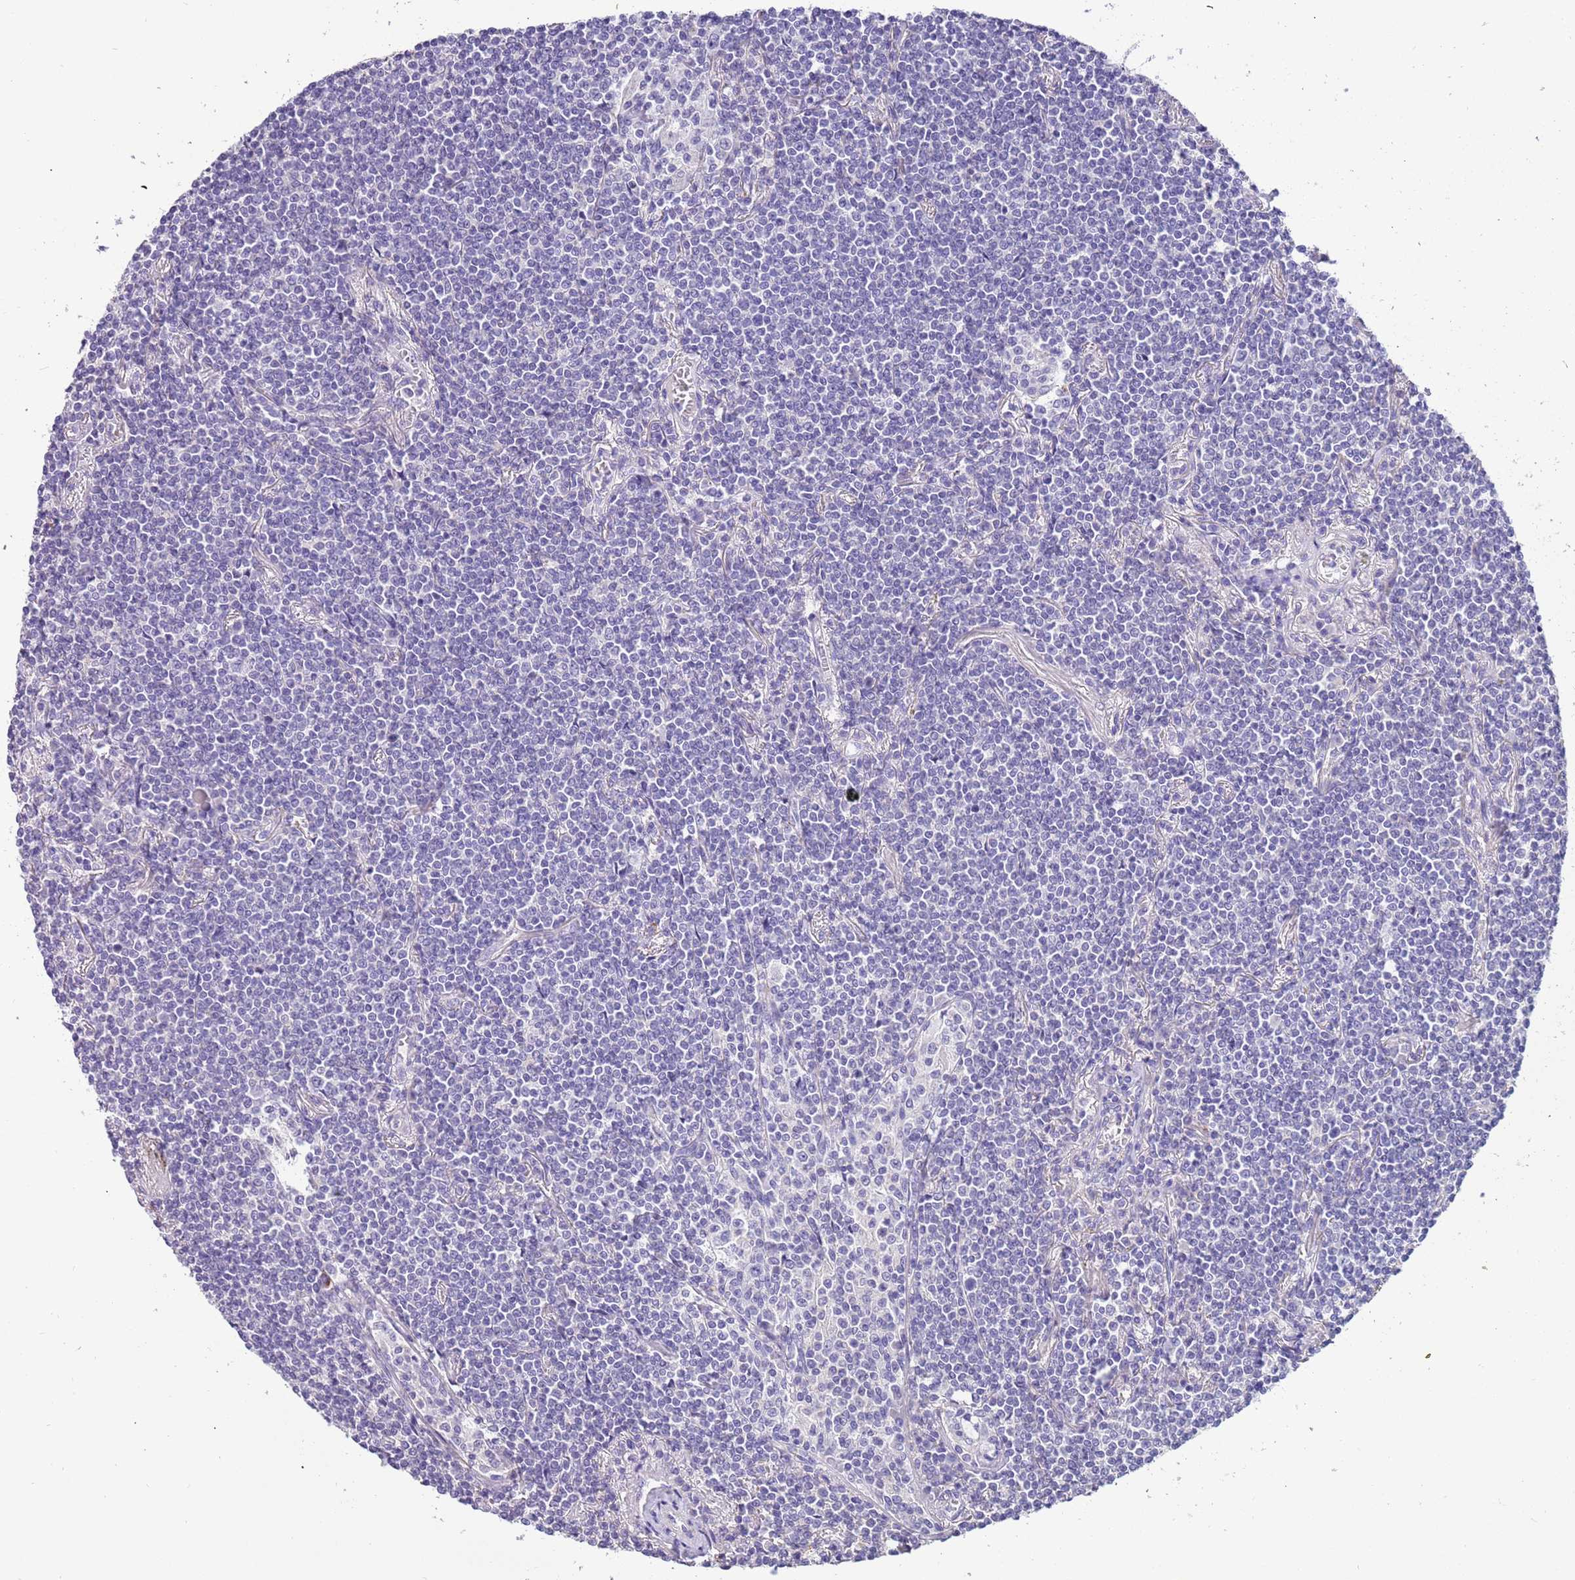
{"staining": {"intensity": "negative", "quantity": "none", "location": "none"}, "tissue": "lymphoma", "cell_type": "Tumor cells", "image_type": "cancer", "snomed": [{"axis": "morphology", "description": "Malignant lymphoma, non-Hodgkin's type, Low grade"}, {"axis": "topography", "description": "Lung"}], "caption": "DAB (3,3'-diaminobenzidine) immunohistochemical staining of human malignant lymphoma, non-Hodgkin's type (low-grade) reveals no significant staining in tumor cells. (DAB (3,3'-diaminobenzidine) immunohistochemistry (IHC) with hematoxylin counter stain).", "gene": "PCGF2", "patient": {"sex": "female", "age": 71}}